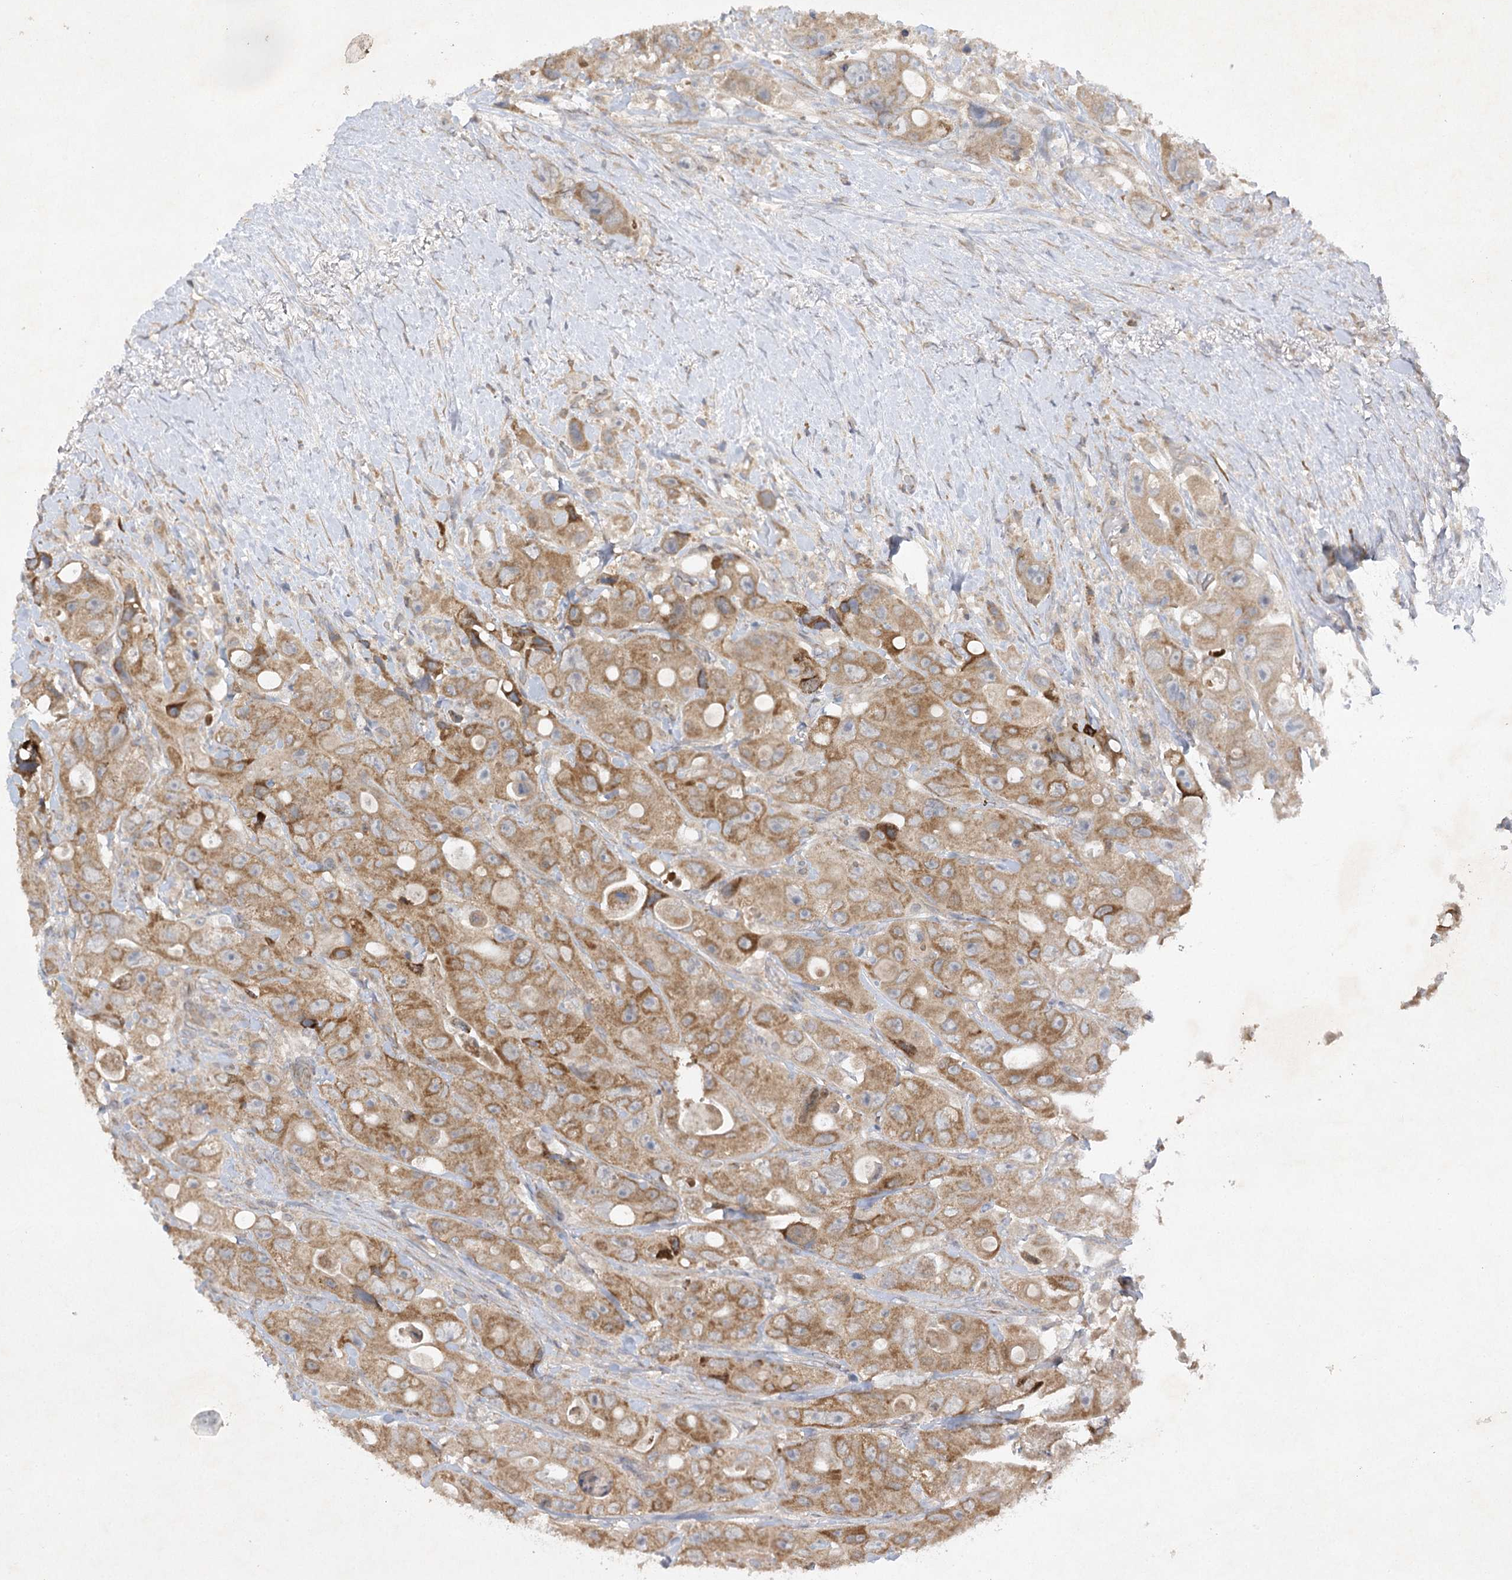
{"staining": {"intensity": "moderate", "quantity": ">75%", "location": "cytoplasmic/membranous"}, "tissue": "colorectal cancer", "cell_type": "Tumor cells", "image_type": "cancer", "snomed": [{"axis": "morphology", "description": "Adenocarcinoma, NOS"}, {"axis": "topography", "description": "Colon"}], "caption": "Brown immunohistochemical staining in colorectal cancer reveals moderate cytoplasmic/membranous expression in approximately >75% of tumor cells. Using DAB (3,3'-diaminobenzidine) (brown) and hematoxylin (blue) stains, captured at high magnification using brightfield microscopy.", "gene": "TRAF3IP1", "patient": {"sex": "female", "age": 46}}